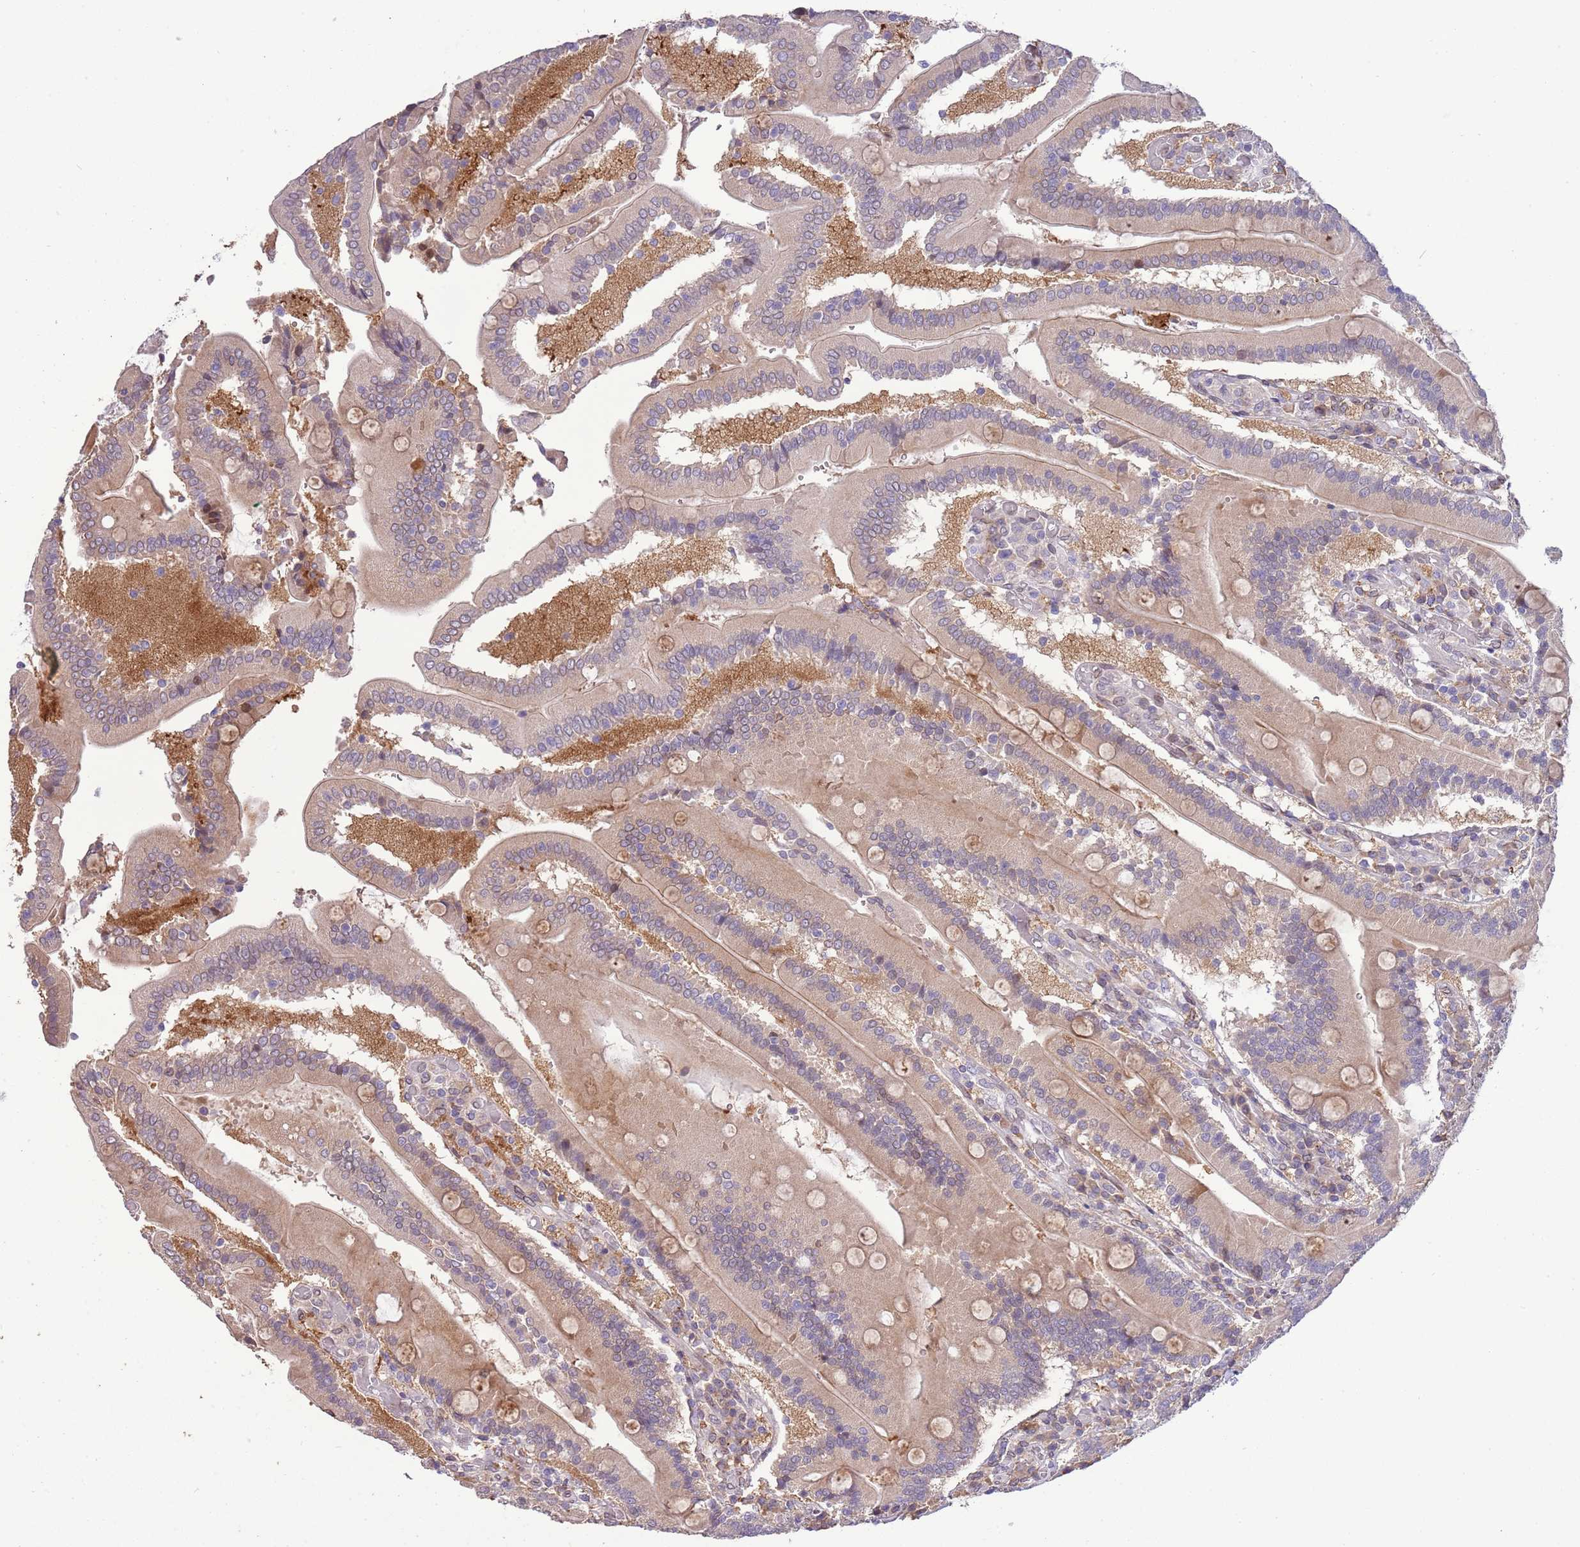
{"staining": {"intensity": "weak", "quantity": "25%-75%", "location": "cytoplasmic/membranous,nuclear"}, "tissue": "duodenum", "cell_type": "Glandular cells", "image_type": "normal", "snomed": [{"axis": "morphology", "description": "Normal tissue, NOS"}, {"axis": "topography", "description": "Duodenum"}], "caption": "A high-resolution photomicrograph shows IHC staining of normal duodenum, which demonstrates weak cytoplasmic/membranous,nuclear staining in approximately 25%-75% of glandular cells.", "gene": "ZNF665", "patient": {"sex": "female", "age": 62}}